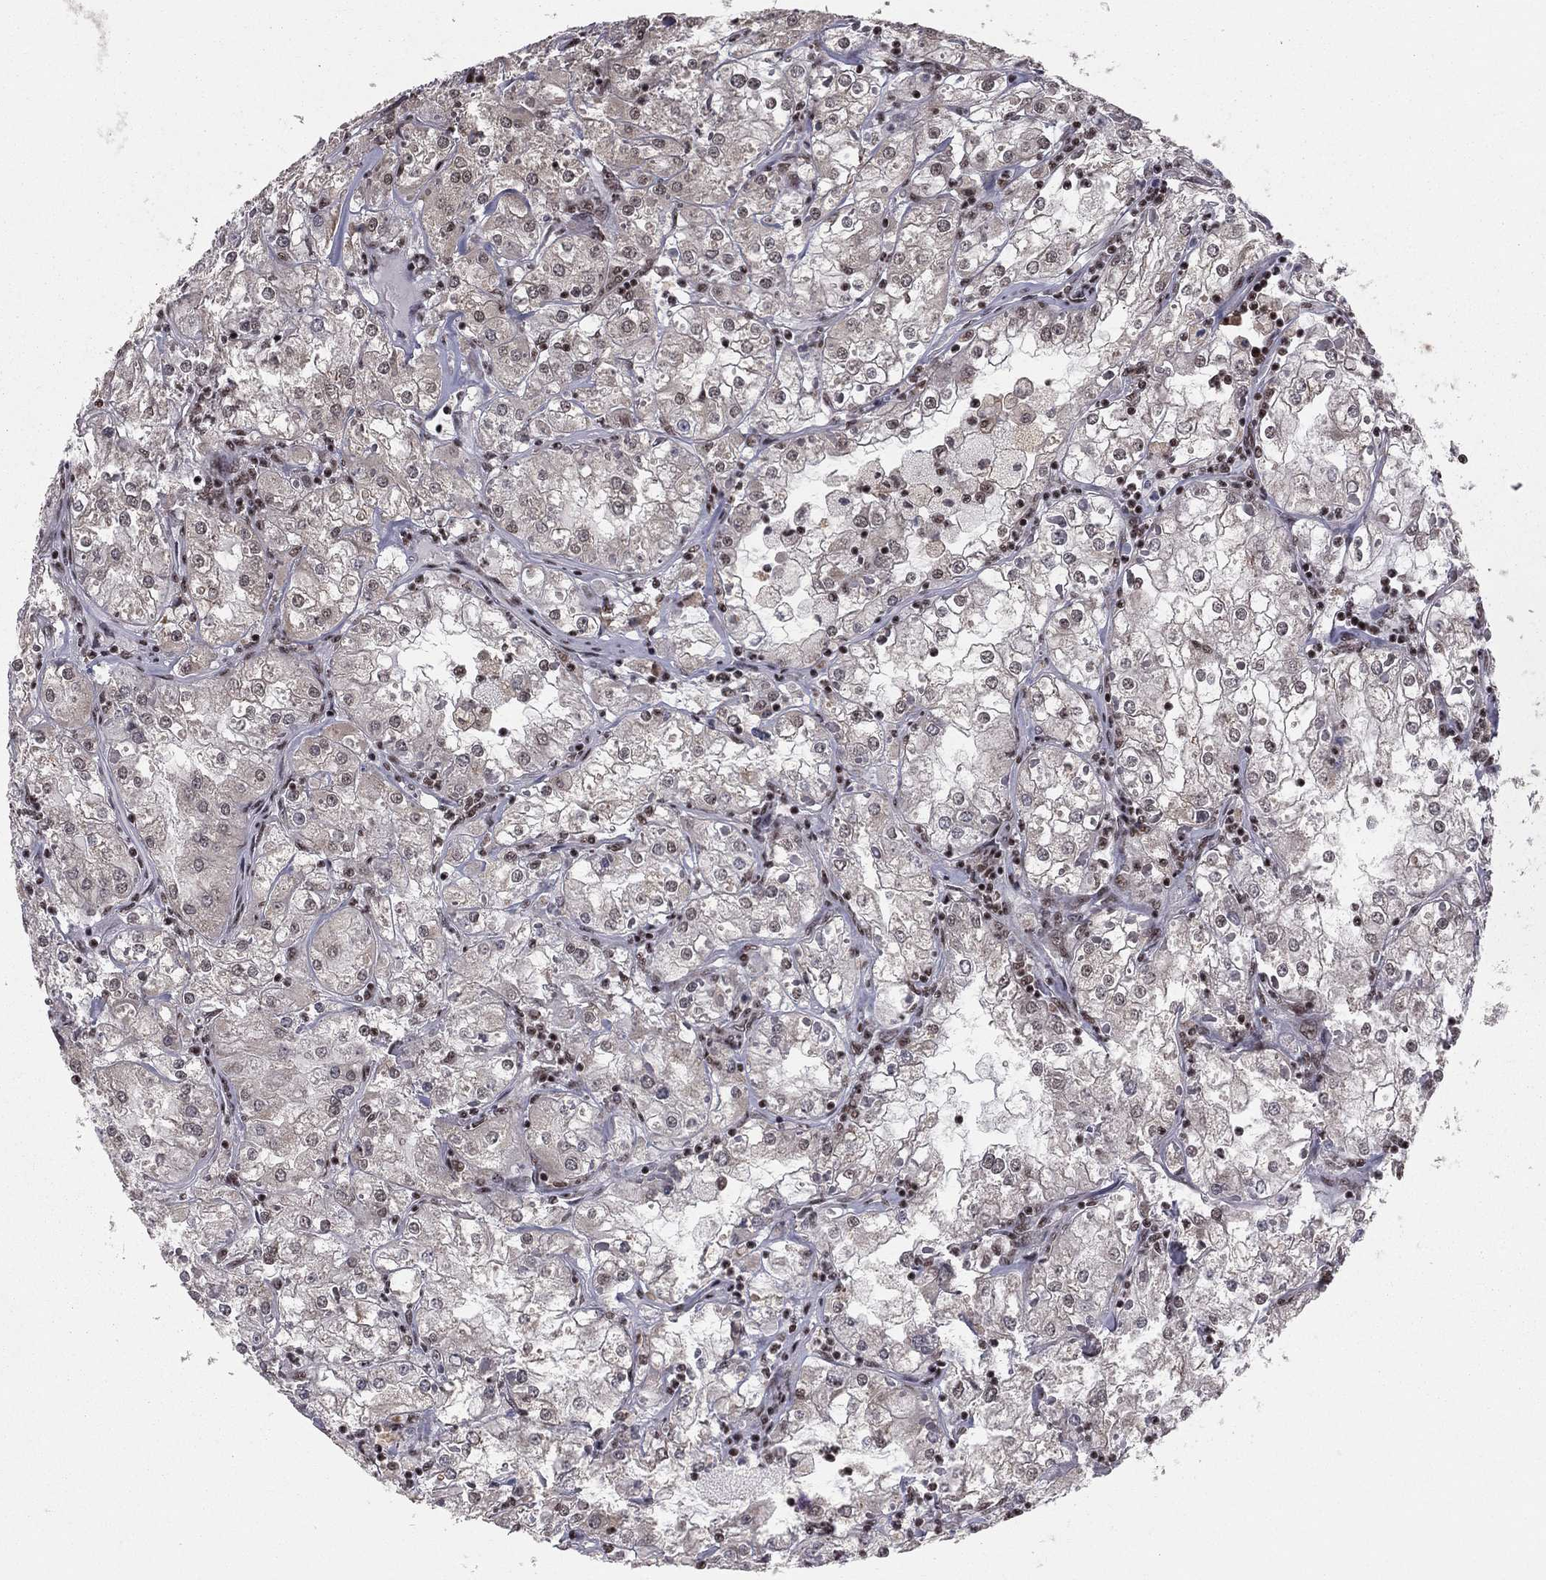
{"staining": {"intensity": "moderate", "quantity": "25%-75%", "location": "nuclear"}, "tissue": "renal cancer", "cell_type": "Tumor cells", "image_type": "cancer", "snomed": [{"axis": "morphology", "description": "Adenocarcinoma, NOS"}, {"axis": "topography", "description": "Kidney"}], "caption": "The histopathology image demonstrates staining of renal adenocarcinoma, revealing moderate nuclear protein positivity (brown color) within tumor cells.", "gene": "NFYB", "patient": {"sex": "male", "age": 77}}